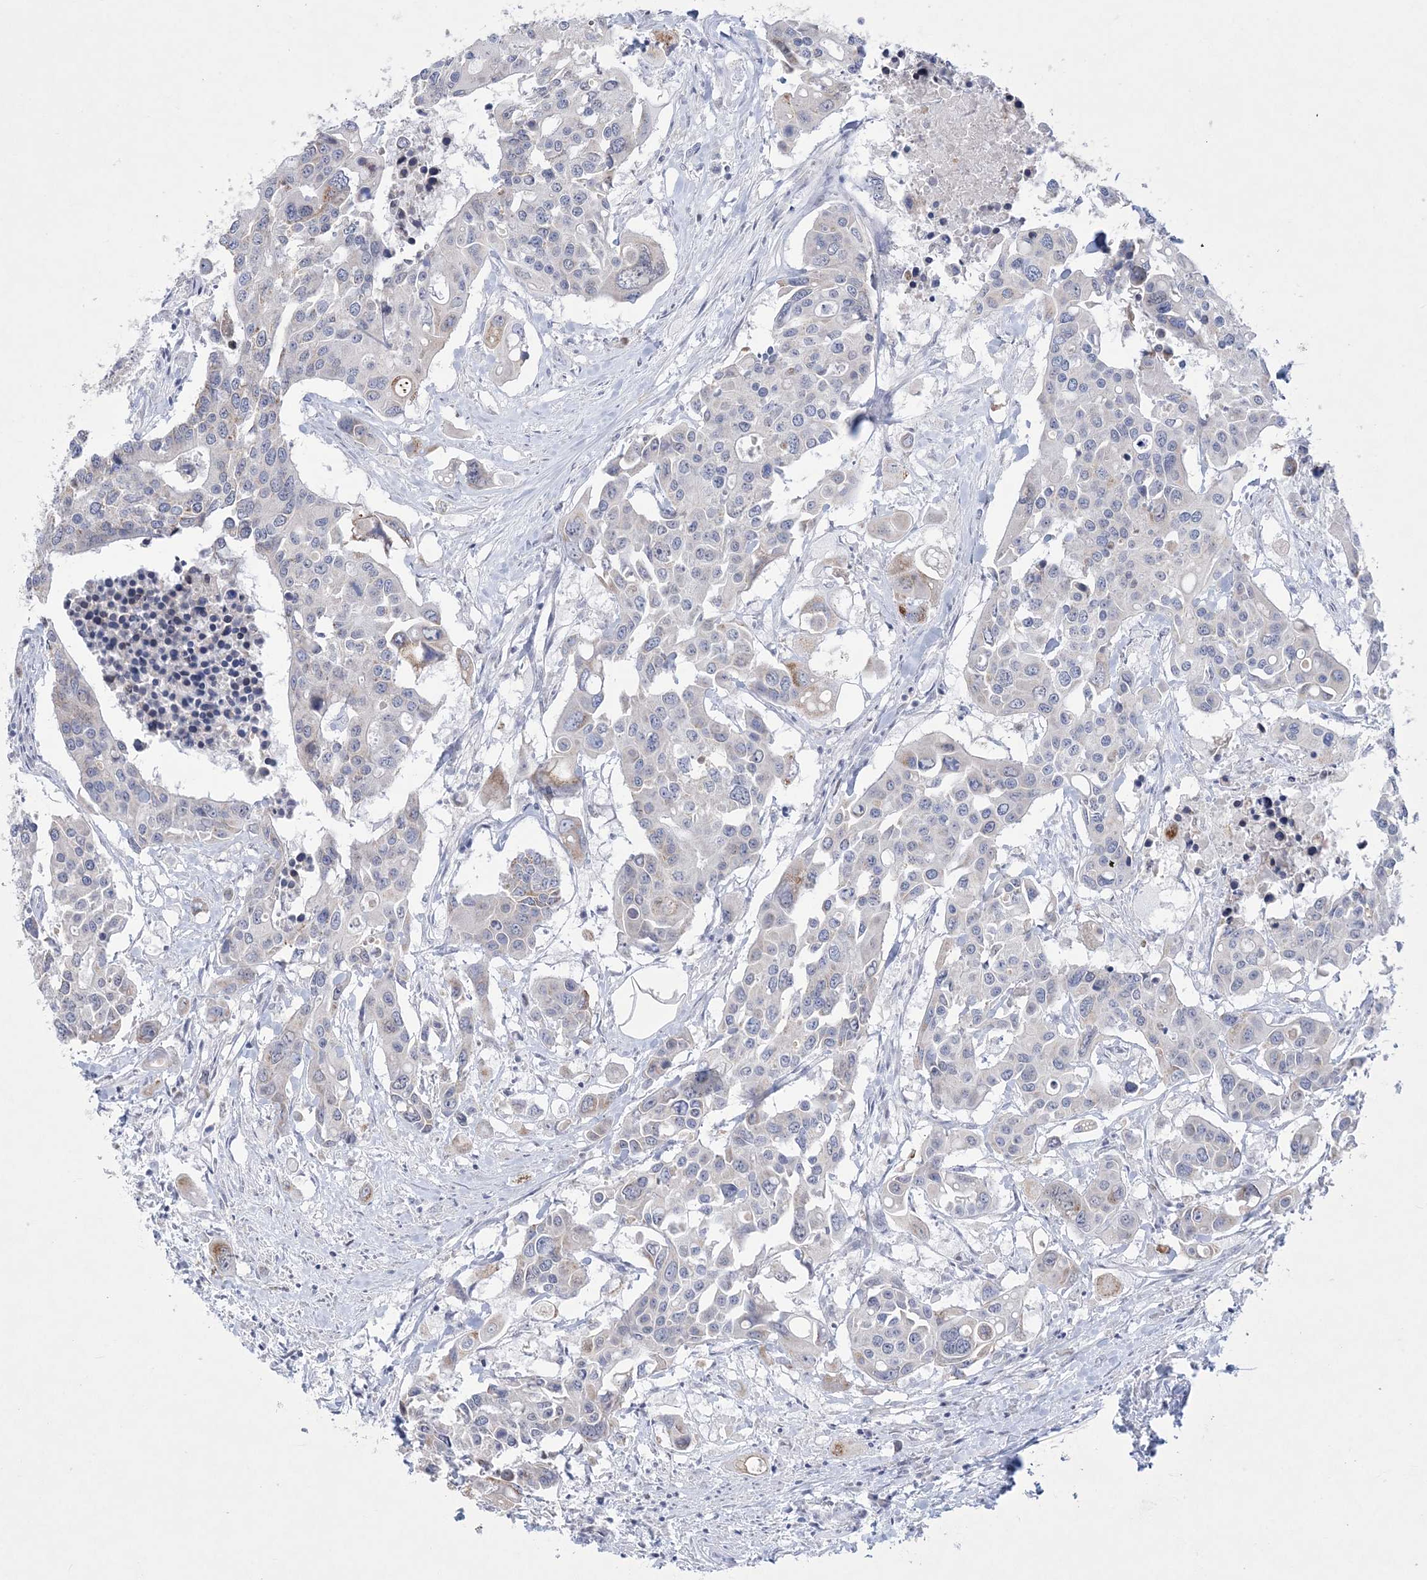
{"staining": {"intensity": "weak", "quantity": "<25%", "location": "cytoplasmic/membranous"}, "tissue": "colorectal cancer", "cell_type": "Tumor cells", "image_type": "cancer", "snomed": [{"axis": "morphology", "description": "Adenocarcinoma, NOS"}, {"axis": "topography", "description": "Colon"}], "caption": "There is no significant expression in tumor cells of adenocarcinoma (colorectal).", "gene": "WDR27", "patient": {"sex": "male", "age": 77}}